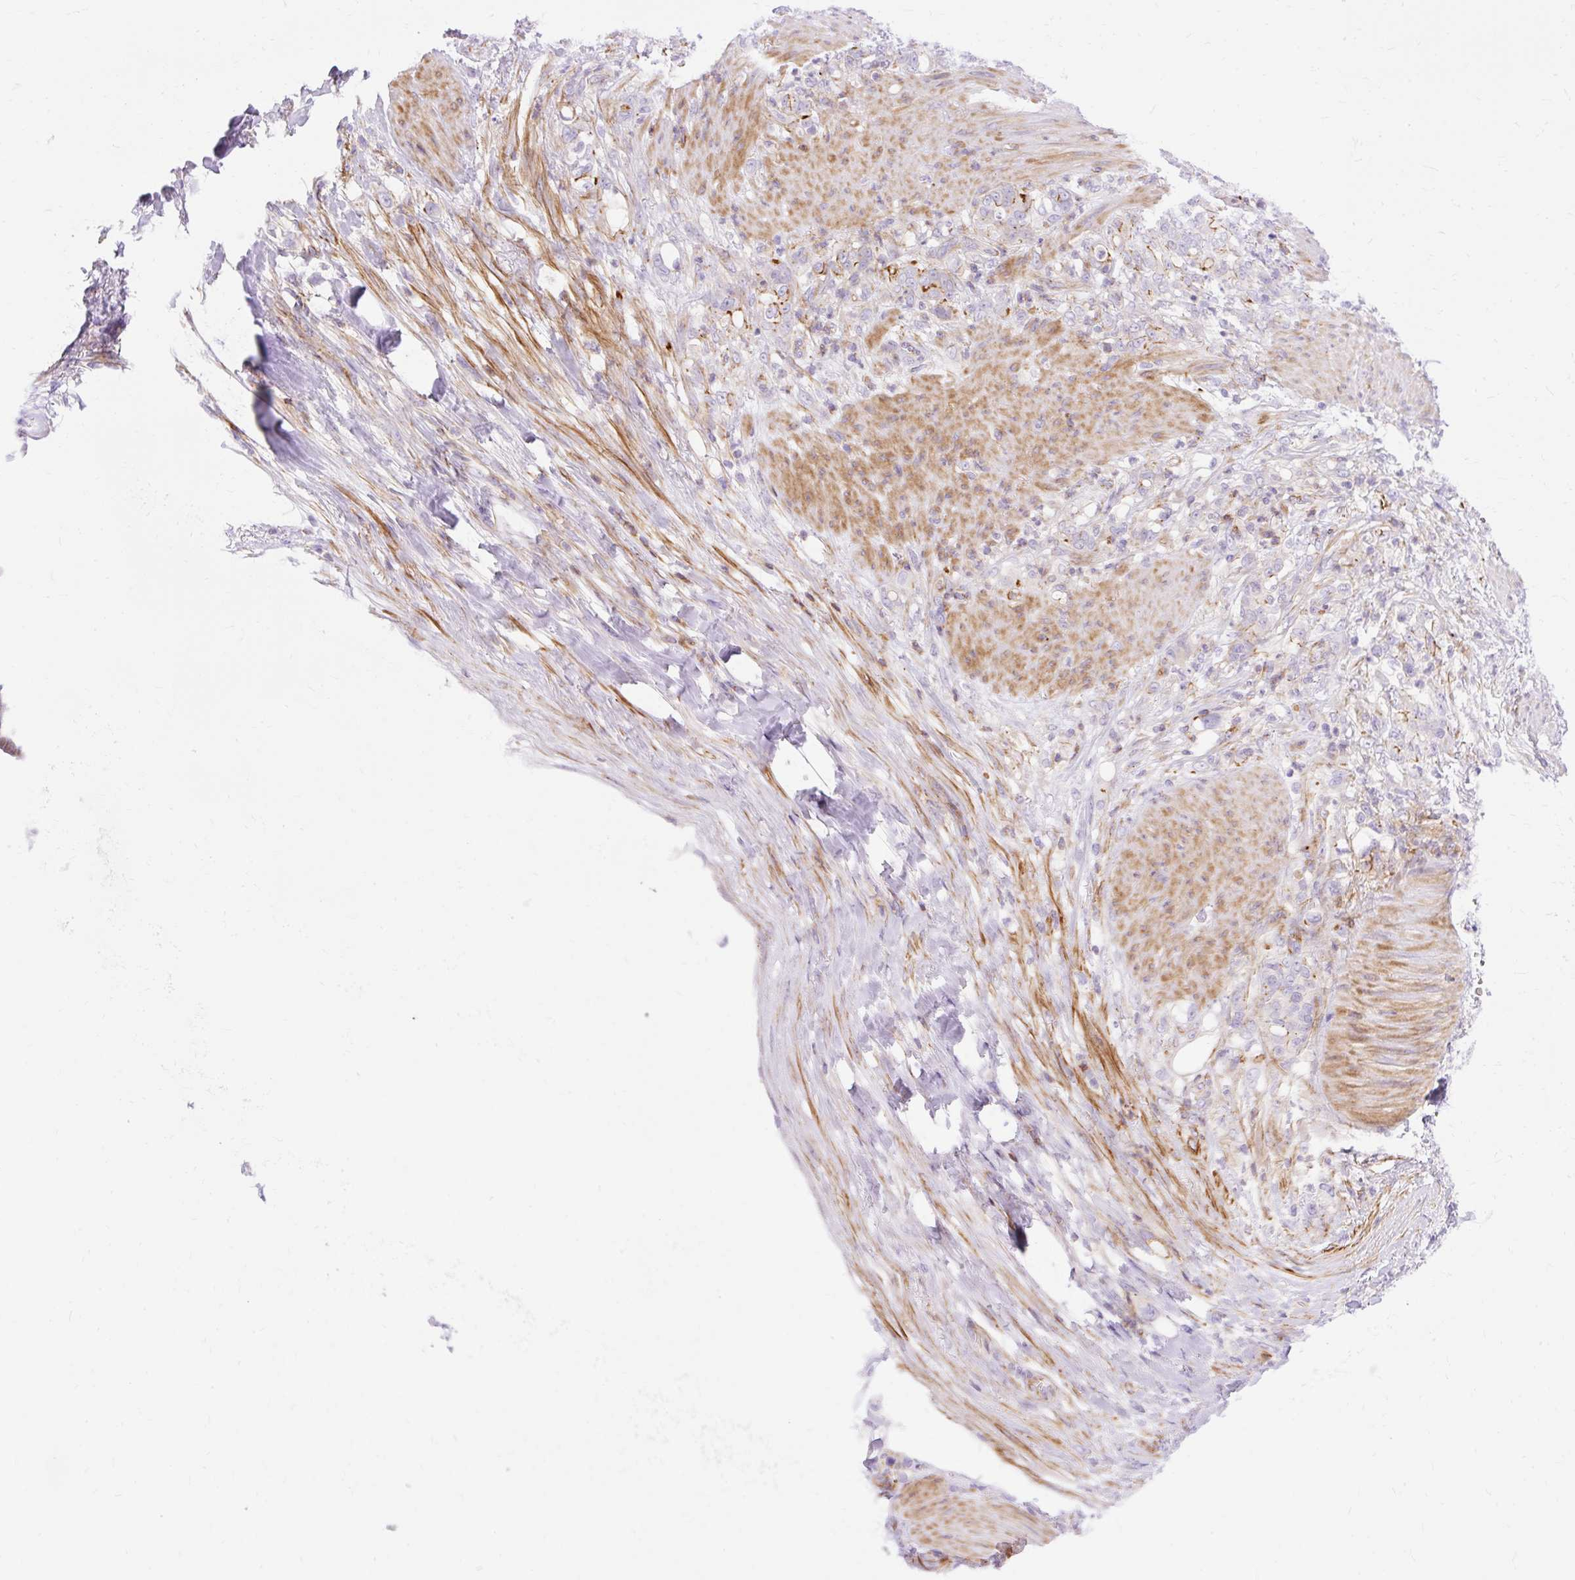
{"staining": {"intensity": "negative", "quantity": "none", "location": "none"}, "tissue": "stomach cancer", "cell_type": "Tumor cells", "image_type": "cancer", "snomed": [{"axis": "morphology", "description": "Adenocarcinoma, NOS"}, {"axis": "topography", "description": "Stomach"}], "caption": "This is a image of immunohistochemistry (IHC) staining of adenocarcinoma (stomach), which shows no positivity in tumor cells.", "gene": "CORO7-PAM16", "patient": {"sex": "female", "age": 79}}